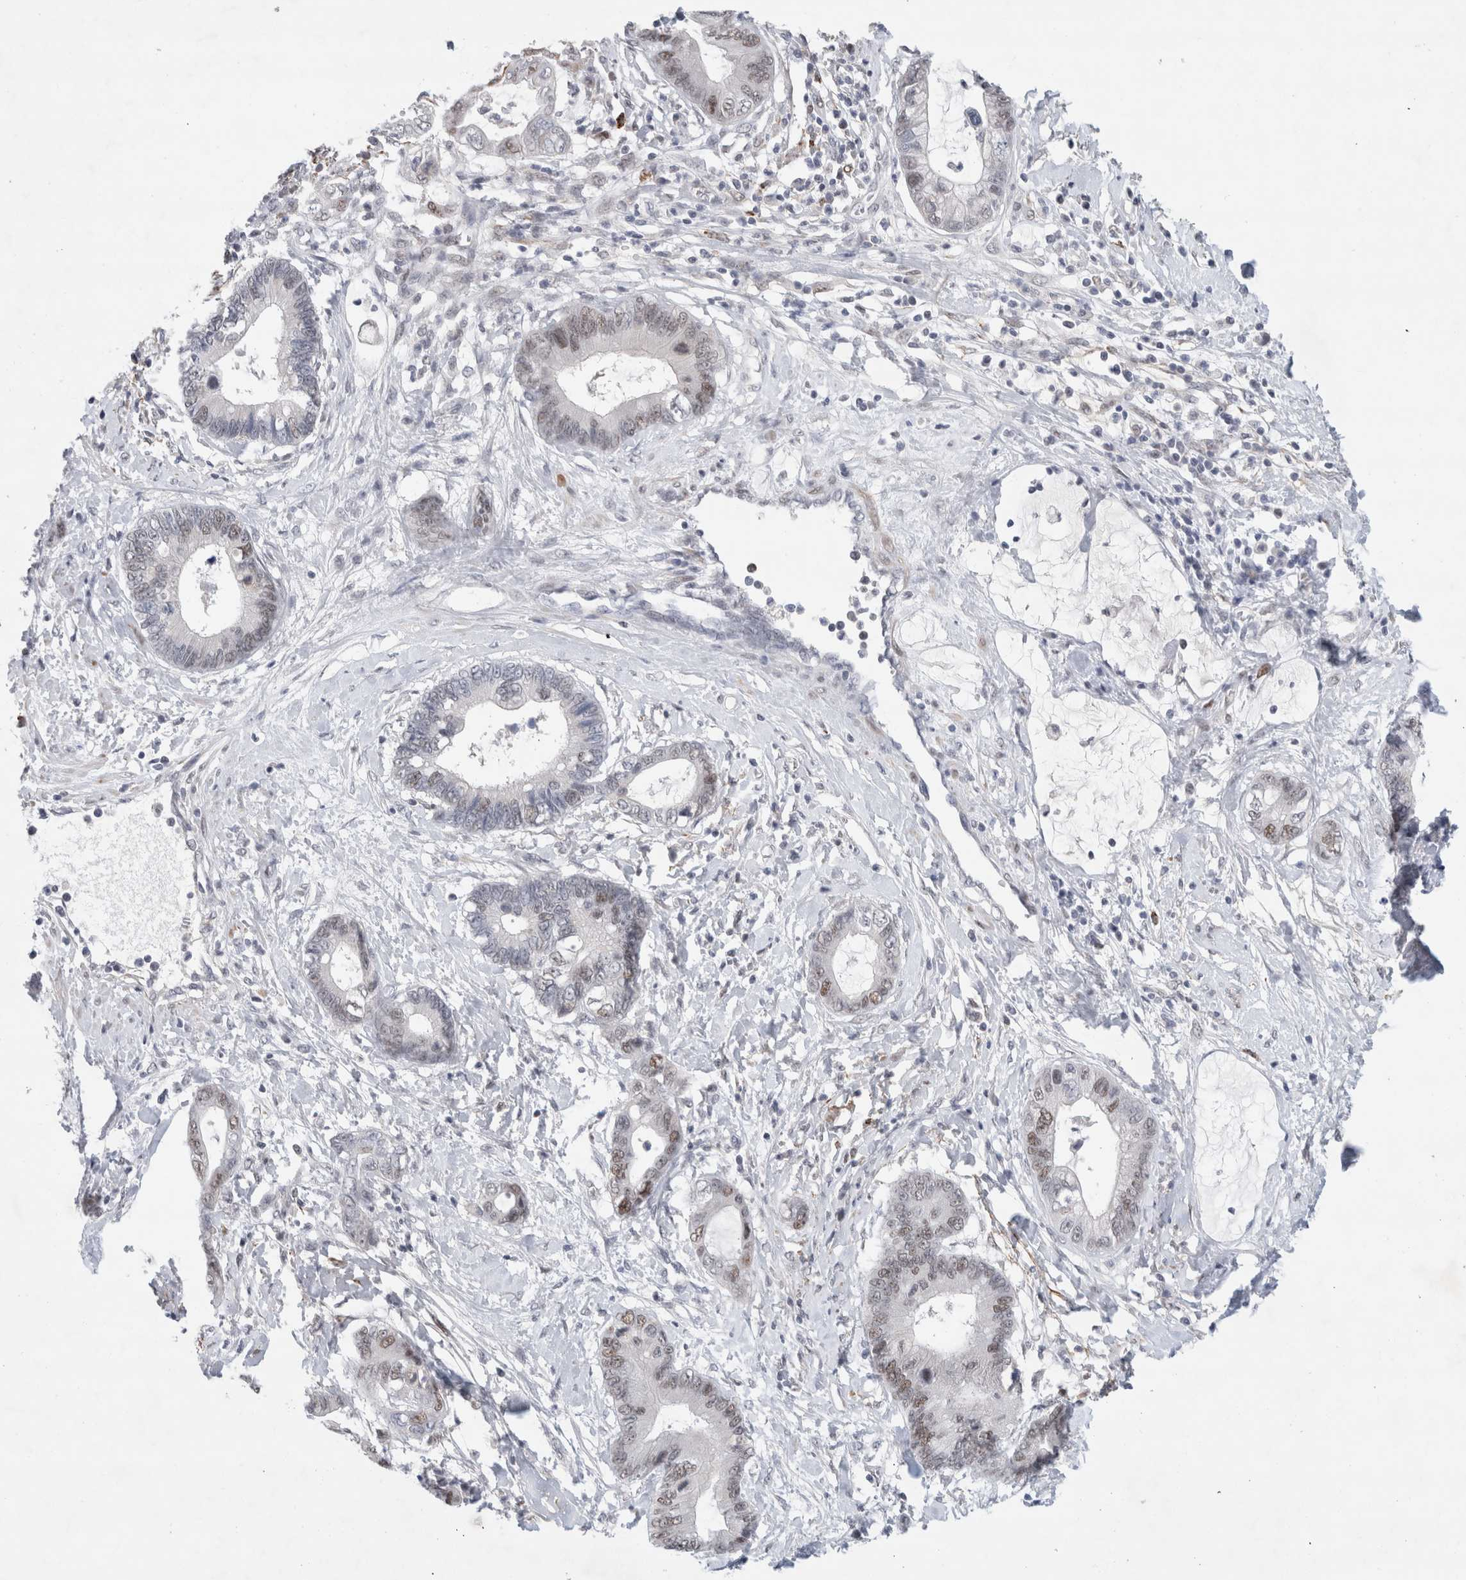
{"staining": {"intensity": "weak", "quantity": "<25%", "location": "nuclear"}, "tissue": "cervical cancer", "cell_type": "Tumor cells", "image_type": "cancer", "snomed": [{"axis": "morphology", "description": "Adenocarcinoma, NOS"}, {"axis": "topography", "description": "Cervix"}], "caption": "Photomicrograph shows no protein staining in tumor cells of adenocarcinoma (cervical) tissue.", "gene": "KNL1", "patient": {"sex": "female", "age": 44}}